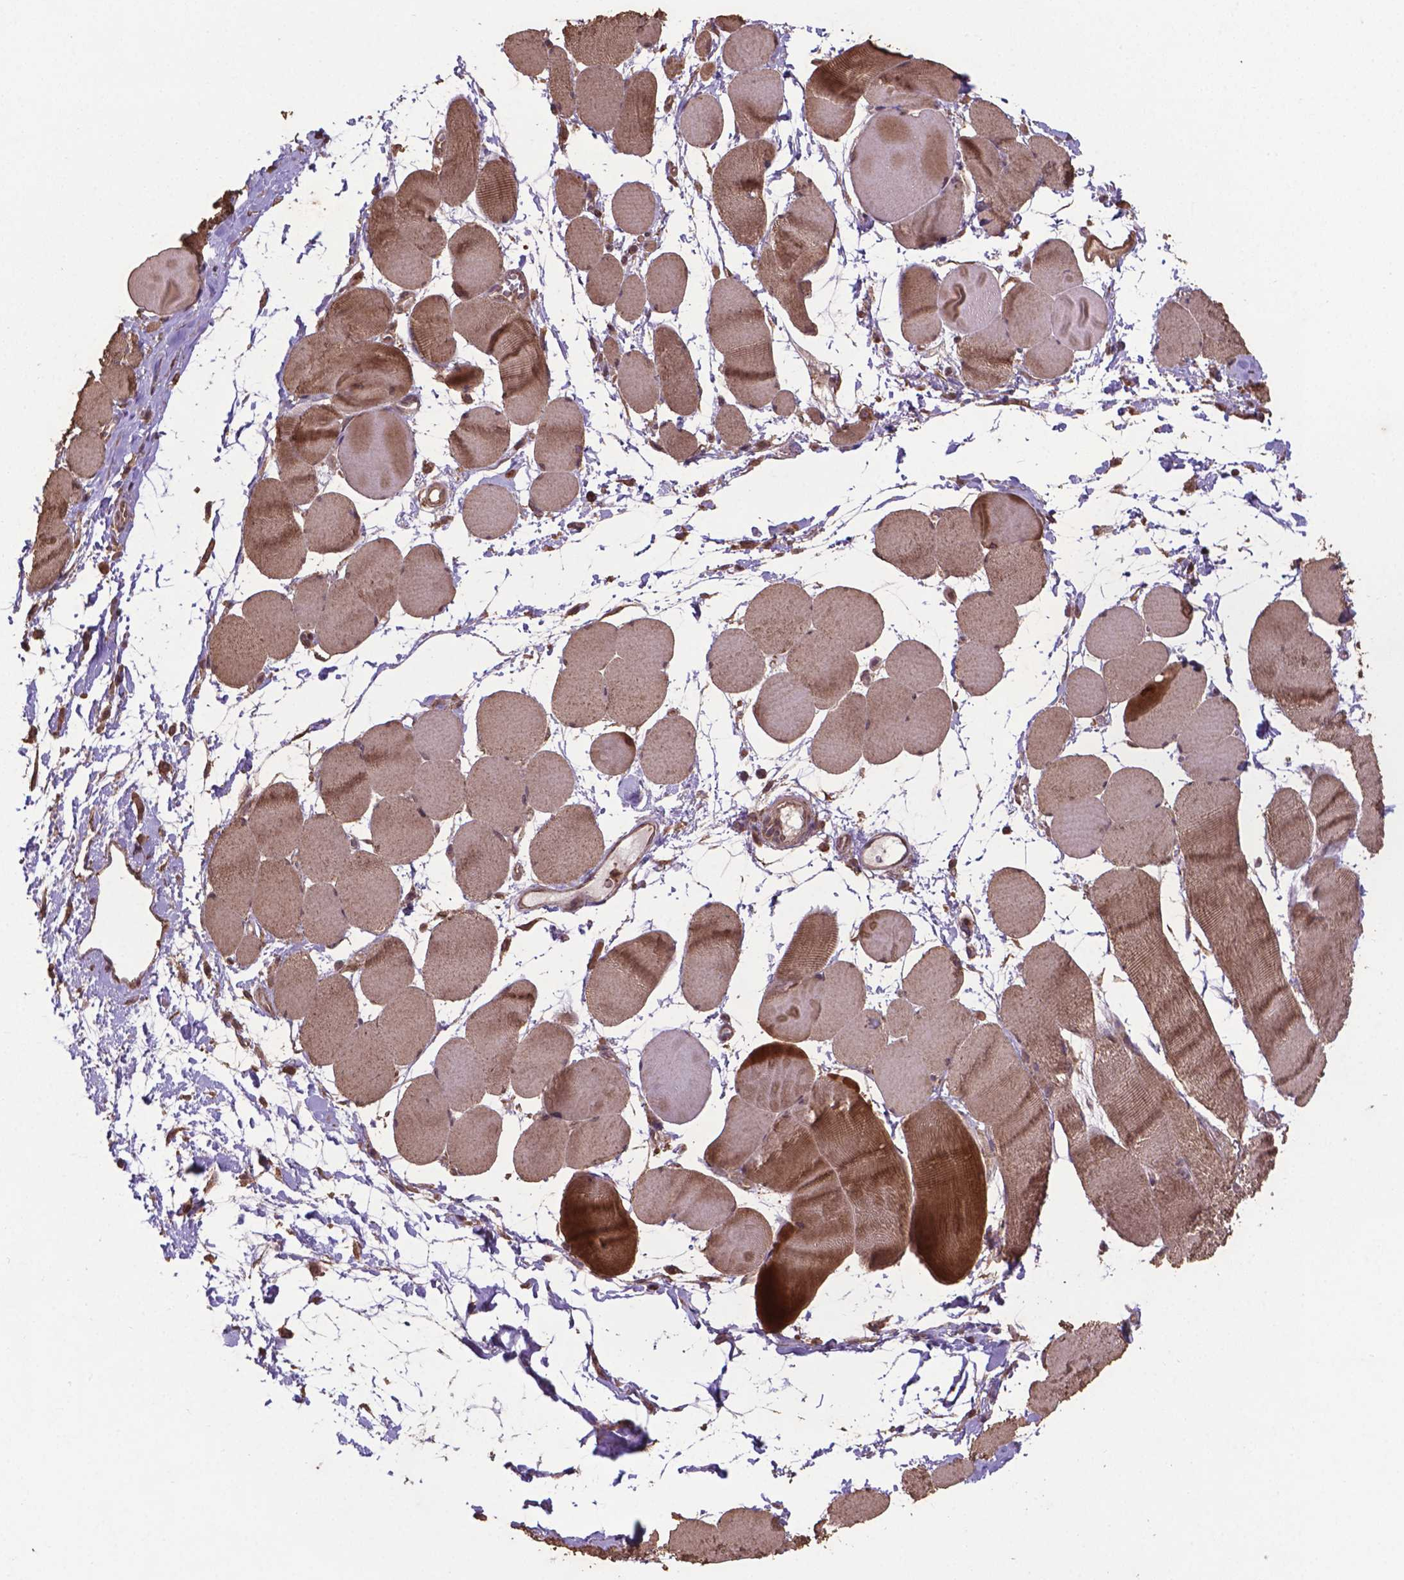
{"staining": {"intensity": "moderate", "quantity": ">75%", "location": "cytoplasmic/membranous"}, "tissue": "skeletal muscle", "cell_type": "Myocytes", "image_type": "normal", "snomed": [{"axis": "morphology", "description": "Normal tissue, NOS"}, {"axis": "topography", "description": "Skeletal muscle"}], "caption": "A high-resolution image shows immunohistochemistry (IHC) staining of benign skeletal muscle, which reveals moderate cytoplasmic/membranous positivity in approximately >75% of myocytes. The protein of interest is stained brown, and the nuclei are stained in blue (DAB IHC with brightfield microscopy, high magnification).", "gene": "DCAF1", "patient": {"sex": "female", "age": 75}}